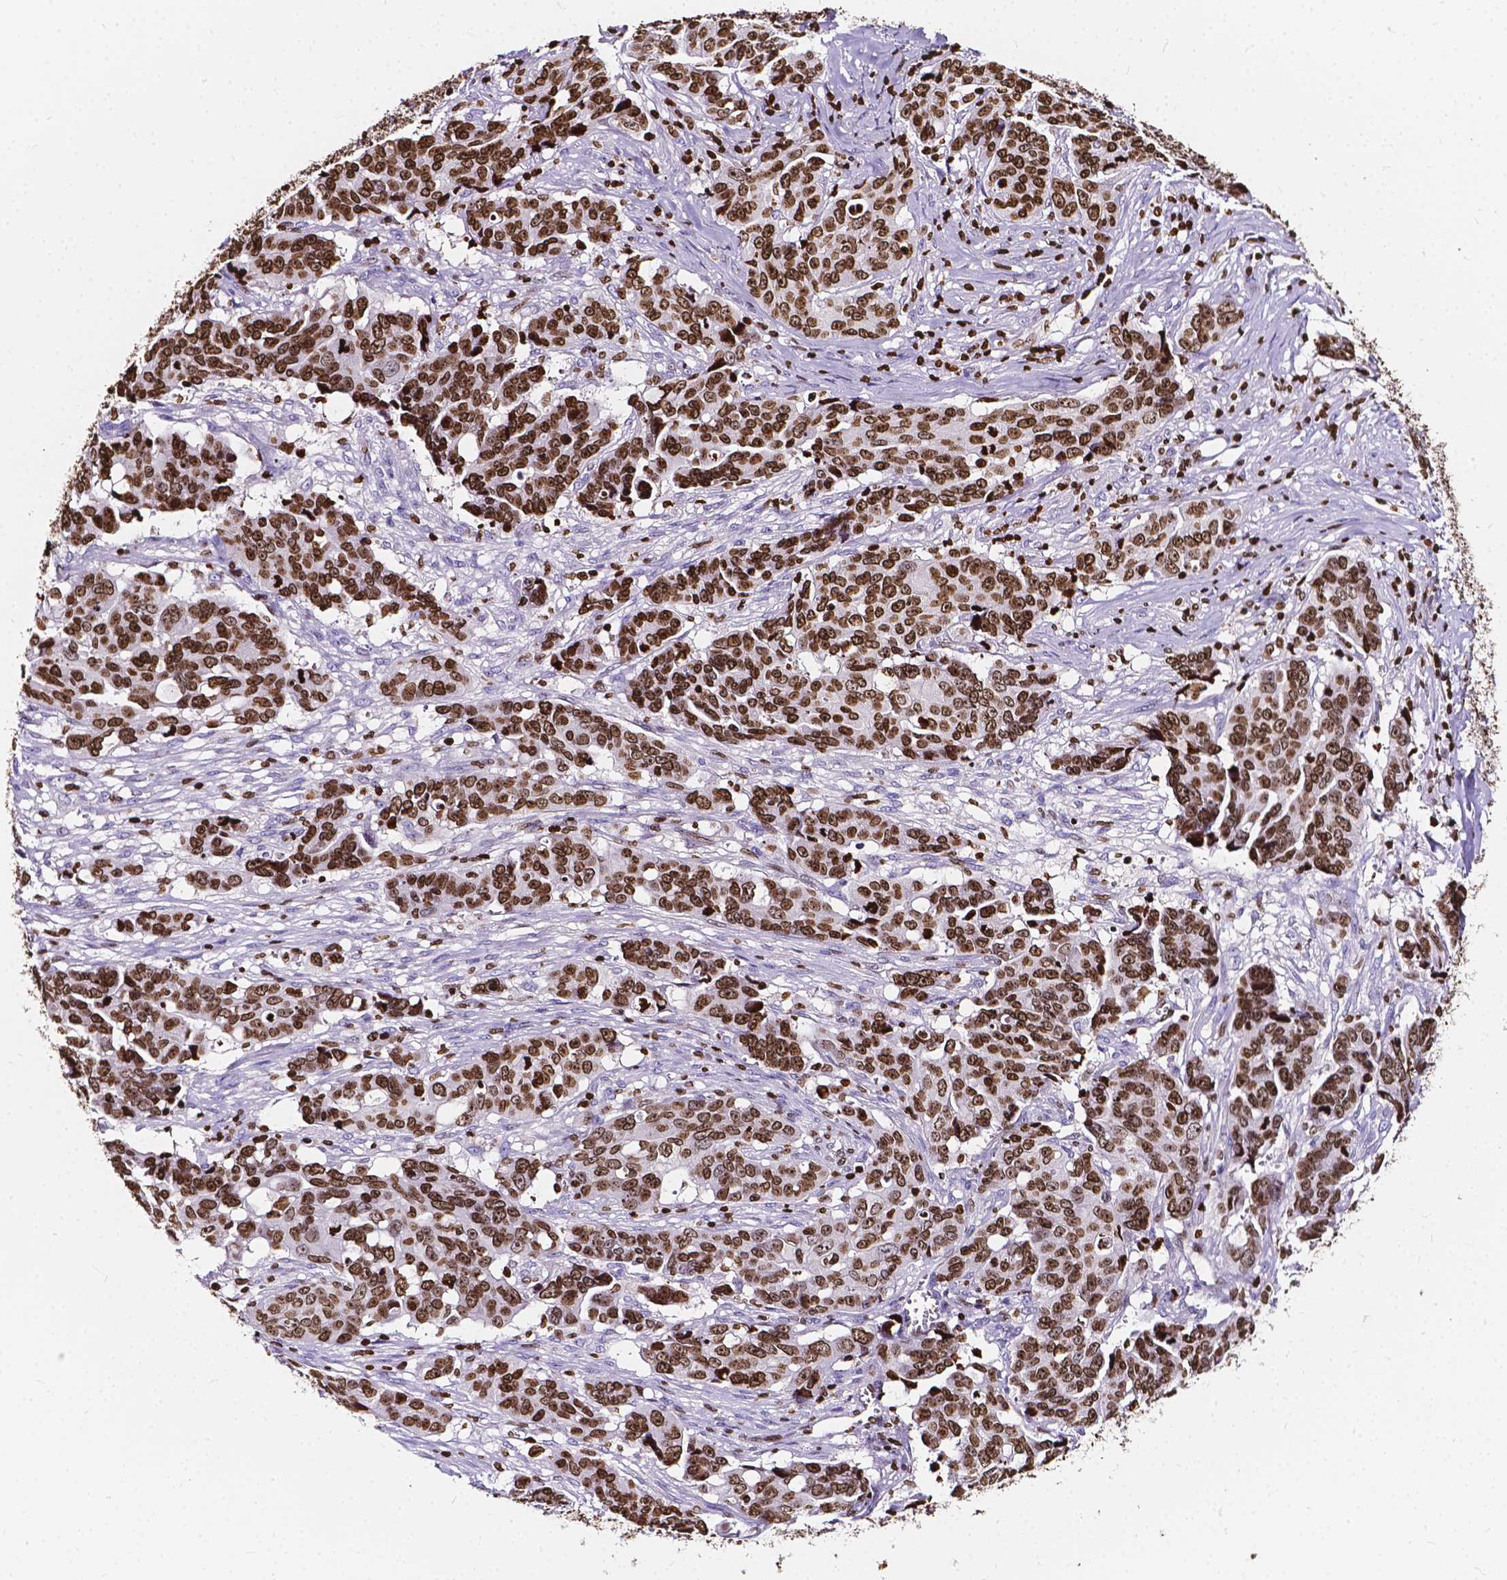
{"staining": {"intensity": "strong", "quantity": ">75%", "location": "nuclear"}, "tissue": "ovarian cancer", "cell_type": "Tumor cells", "image_type": "cancer", "snomed": [{"axis": "morphology", "description": "Carcinoma, endometroid"}, {"axis": "topography", "description": "Ovary"}], "caption": "Protein analysis of ovarian endometroid carcinoma tissue exhibits strong nuclear positivity in approximately >75% of tumor cells. The protein is shown in brown color, while the nuclei are stained blue.", "gene": "CBY3", "patient": {"sex": "female", "age": 78}}